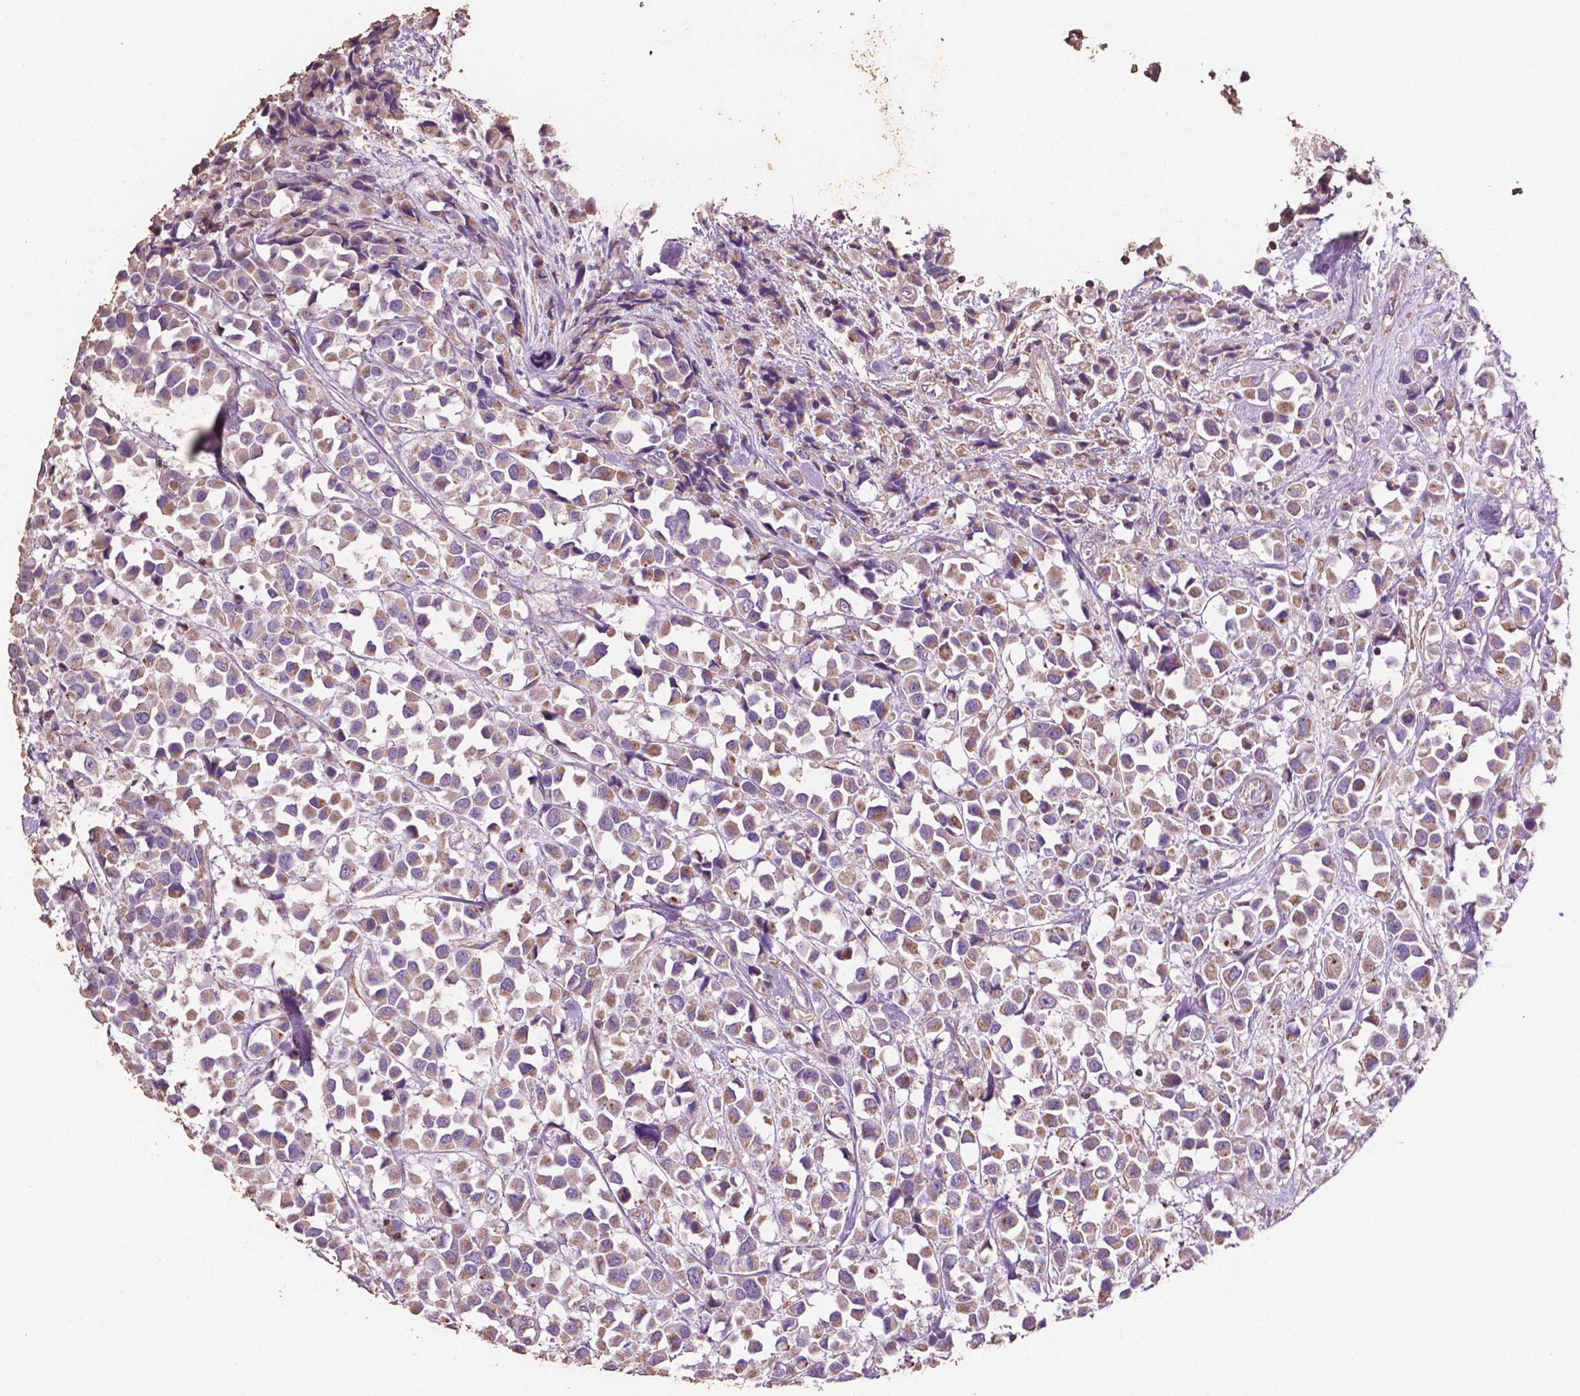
{"staining": {"intensity": "weak", "quantity": ">75%", "location": "cytoplasmic/membranous"}, "tissue": "breast cancer", "cell_type": "Tumor cells", "image_type": "cancer", "snomed": [{"axis": "morphology", "description": "Duct carcinoma"}, {"axis": "topography", "description": "Breast"}], "caption": "High-magnification brightfield microscopy of breast invasive ductal carcinoma stained with DAB (brown) and counterstained with hematoxylin (blue). tumor cells exhibit weak cytoplasmic/membranous expression is appreciated in approximately>75% of cells.", "gene": "COMMD4", "patient": {"sex": "female", "age": 61}}